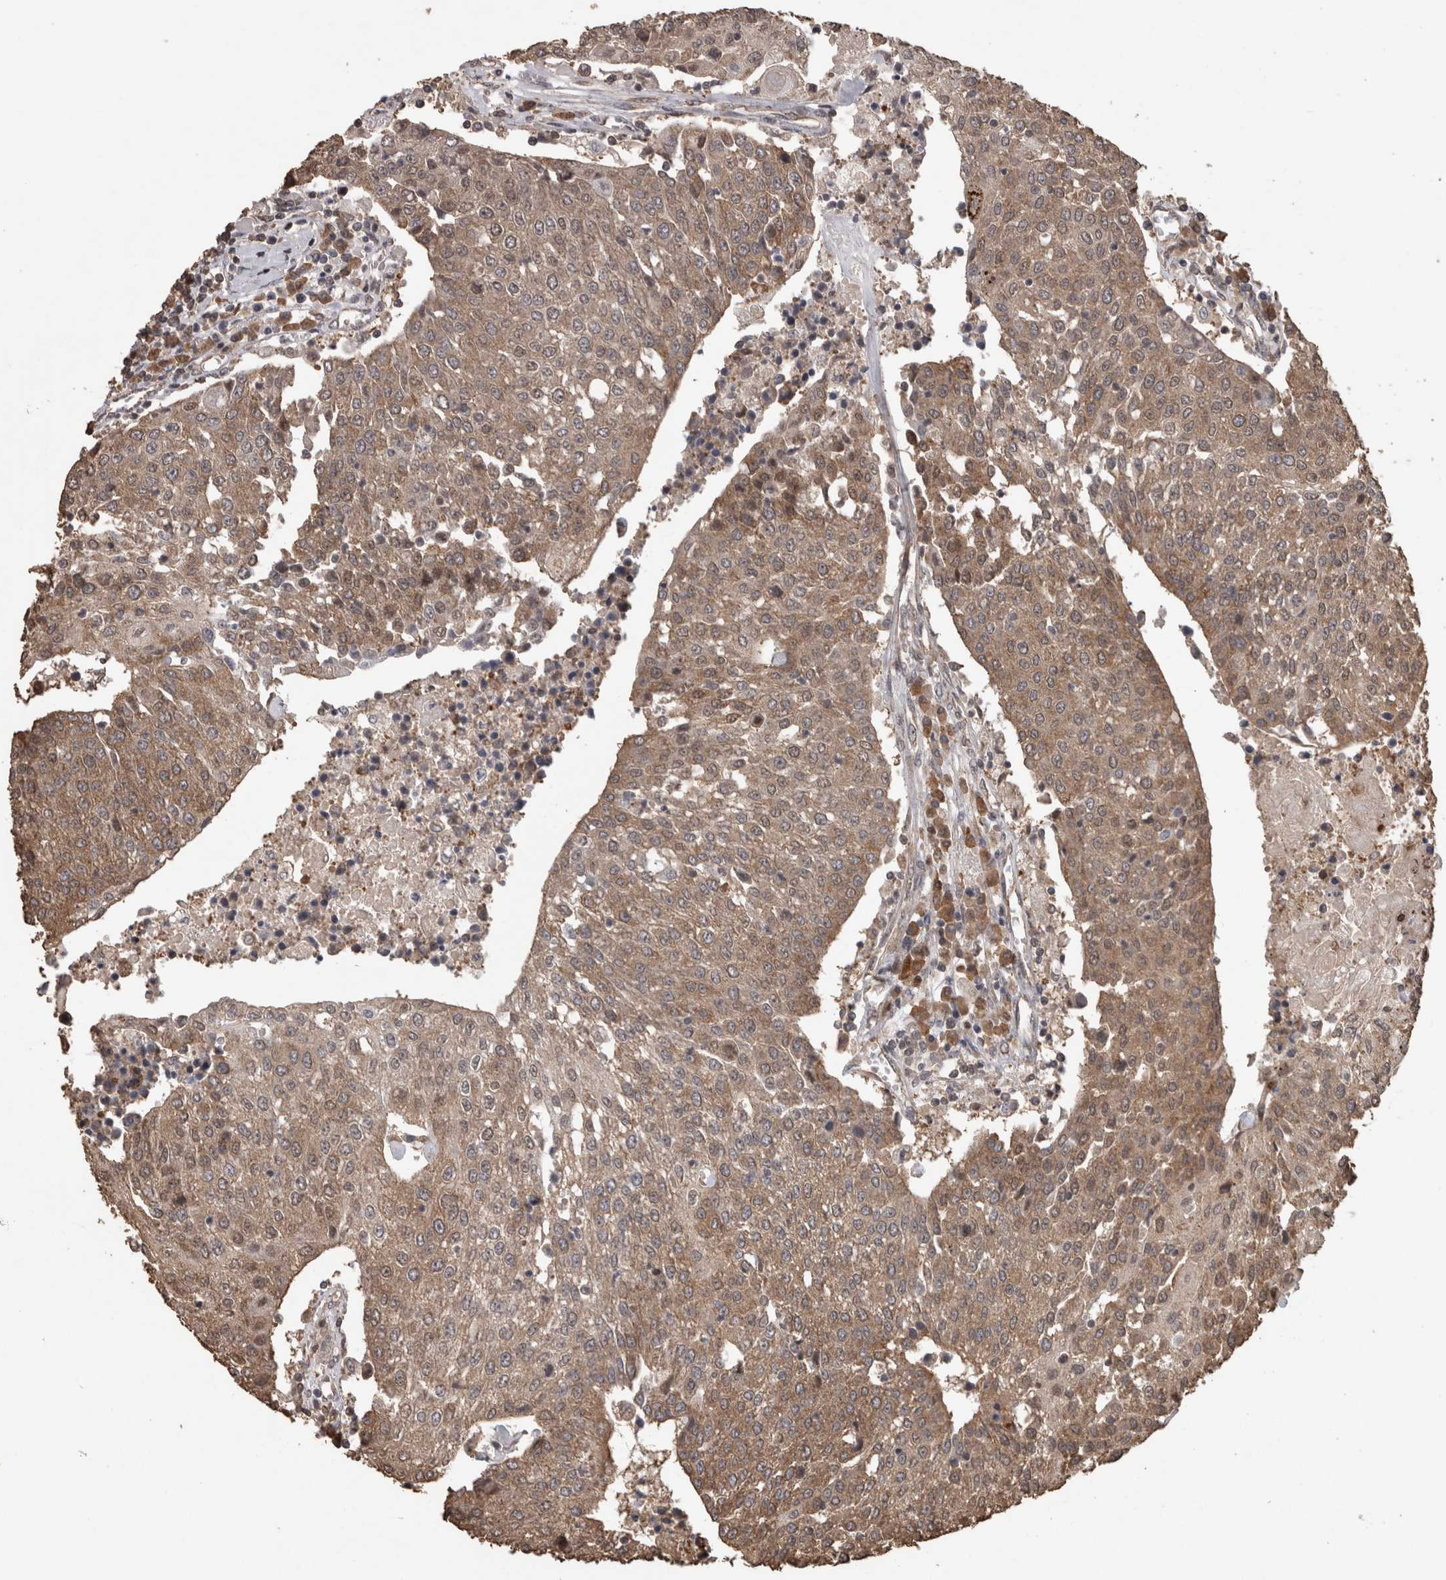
{"staining": {"intensity": "moderate", "quantity": ">75%", "location": "cytoplasmic/membranous"}, "tissue": "urothelial cancer", "cell_type": "Tumor cells", "image_type": "cancer", "snomed": [{"axis": "morphology", "description": "Urothelial carcinoma, High grade"}, {"axis": "topography", "description": "Urinary bladder"}], "caption": "An image showing moderate cytoplasmic/membranous staining in about >75% of tumor cells in urothelial cancer, as visualized by brown immunohistochemical staining.", "gene": "PINK1", "patient": {"sex": "female", "age": 85}}